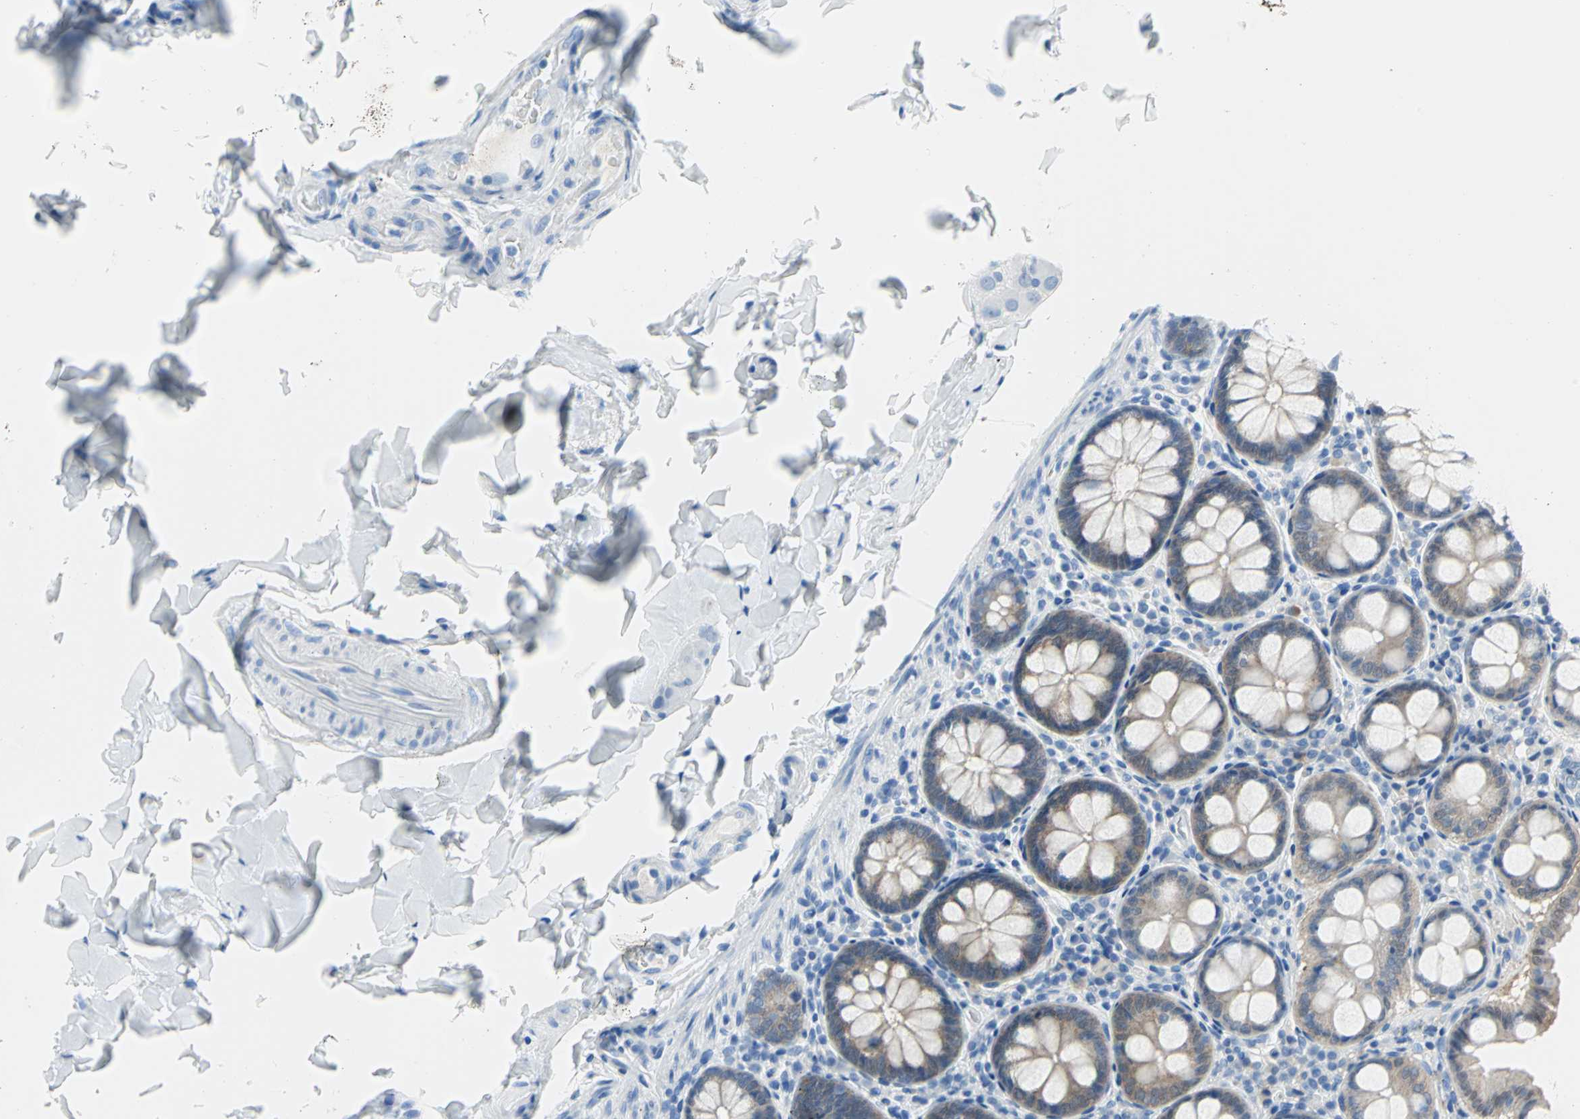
{"staining": {"intensity": "negative", "quantity": "none", "location": "none"}, "tissue": "colon", "cell_type": "Endothelial cells", "image_type": "normal", "snomed": [{"axis": "morphology", "description": "Normal tissue, NOS"}, {"axis": "topography", "description": "Colon"}], "caption": "Endothelial cells are negative for brown protein staining in benign colon. (DAB (3,3'-diaminobenzidine) immunohistochemistry (IHC) with hematoxylin counter stain).", "gene": "SFN", "patient": {"sex": "female", "age": 61}}